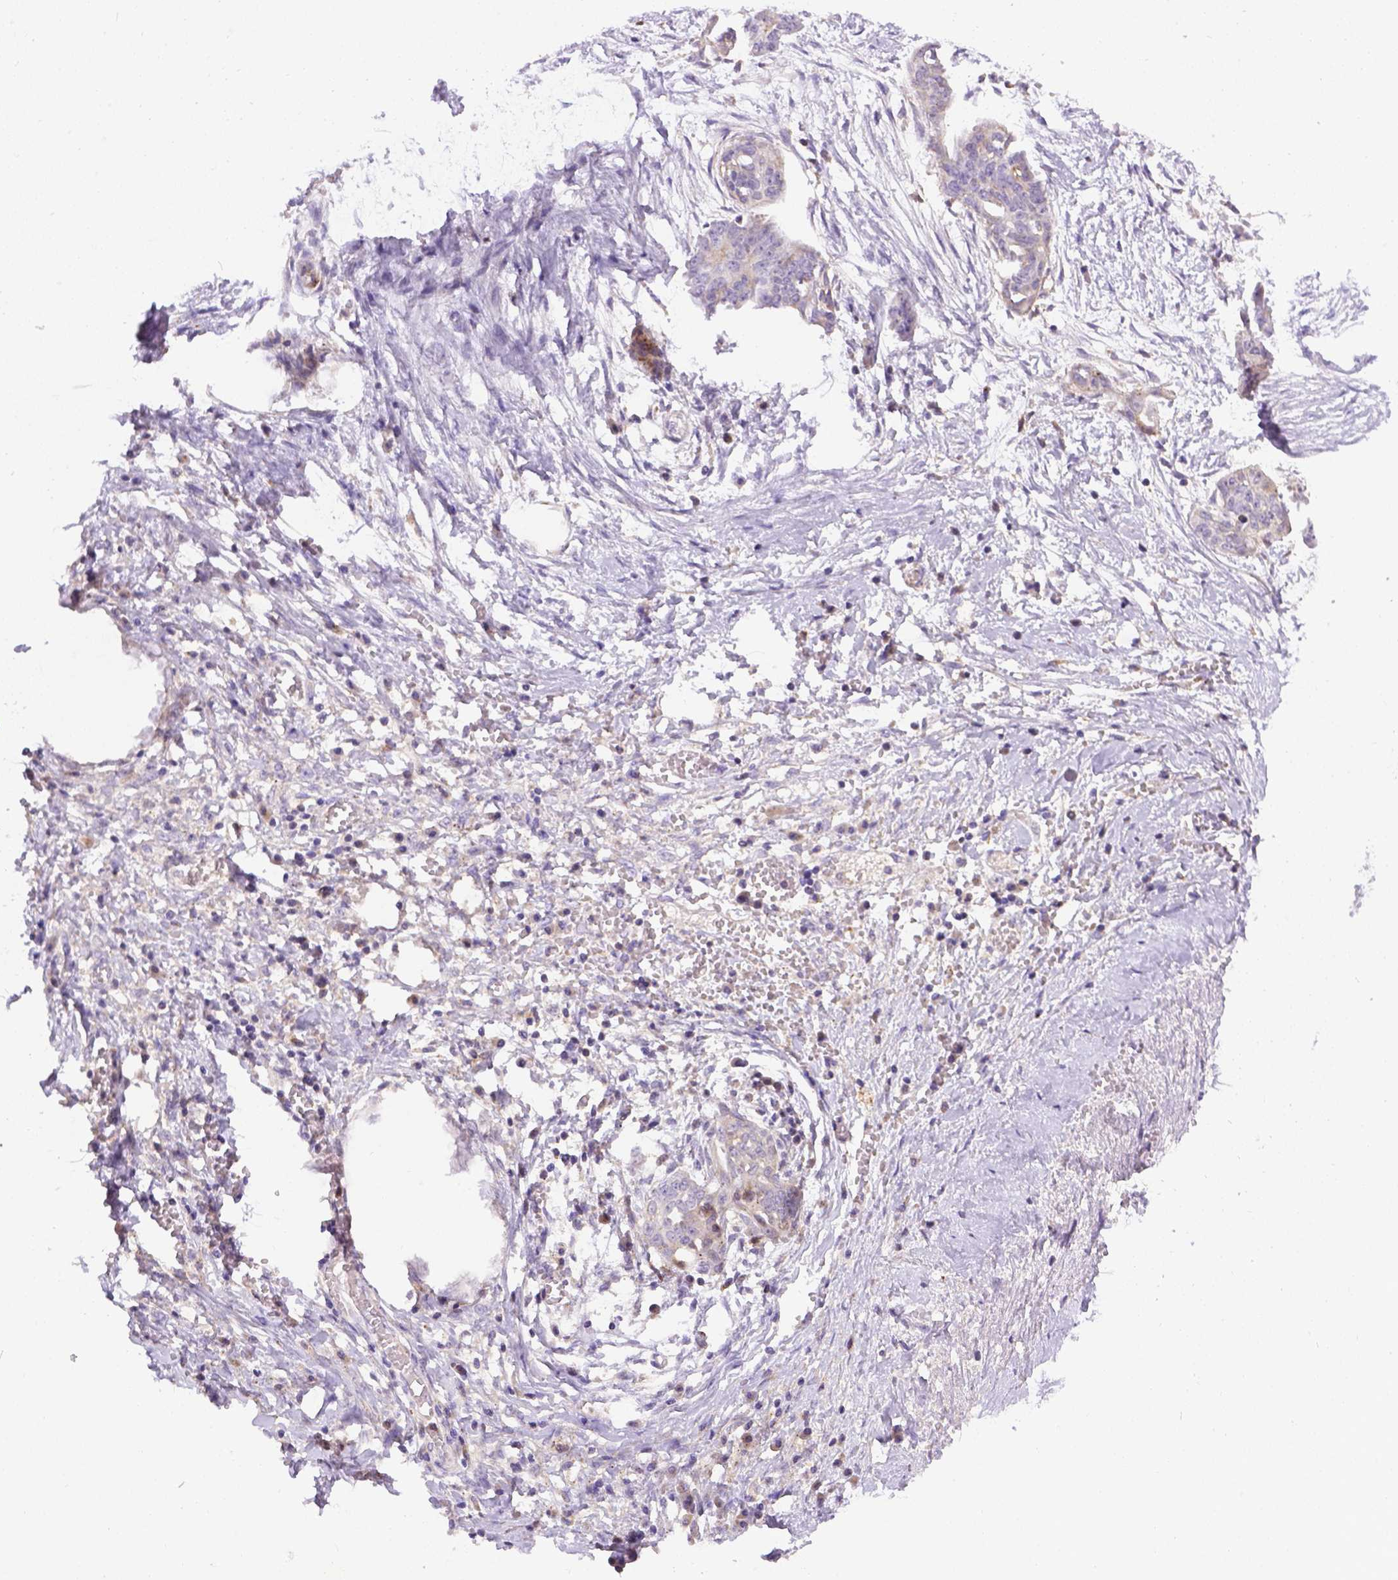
{"staining": {"intensity": "negative", "quantity": "none", "location": "none"}, "tissue": "ovarian cancer", "cell_type": "Tumor cells", "image_type": "cancer", "snomed": [{"axis": "morphology", "description": "Cystadenocarcinoma, serous, NOS"}, {"axis": "topography", "description": "Ovary"}], "caption": "Human ovarian cancer (serous cystadenocarcinoma) stained for a protein using immunohistochemistry exhibits no expression in tumor cells.", "gene": "TM4SF18", "patient": {"sex": "female", "age": 71}}